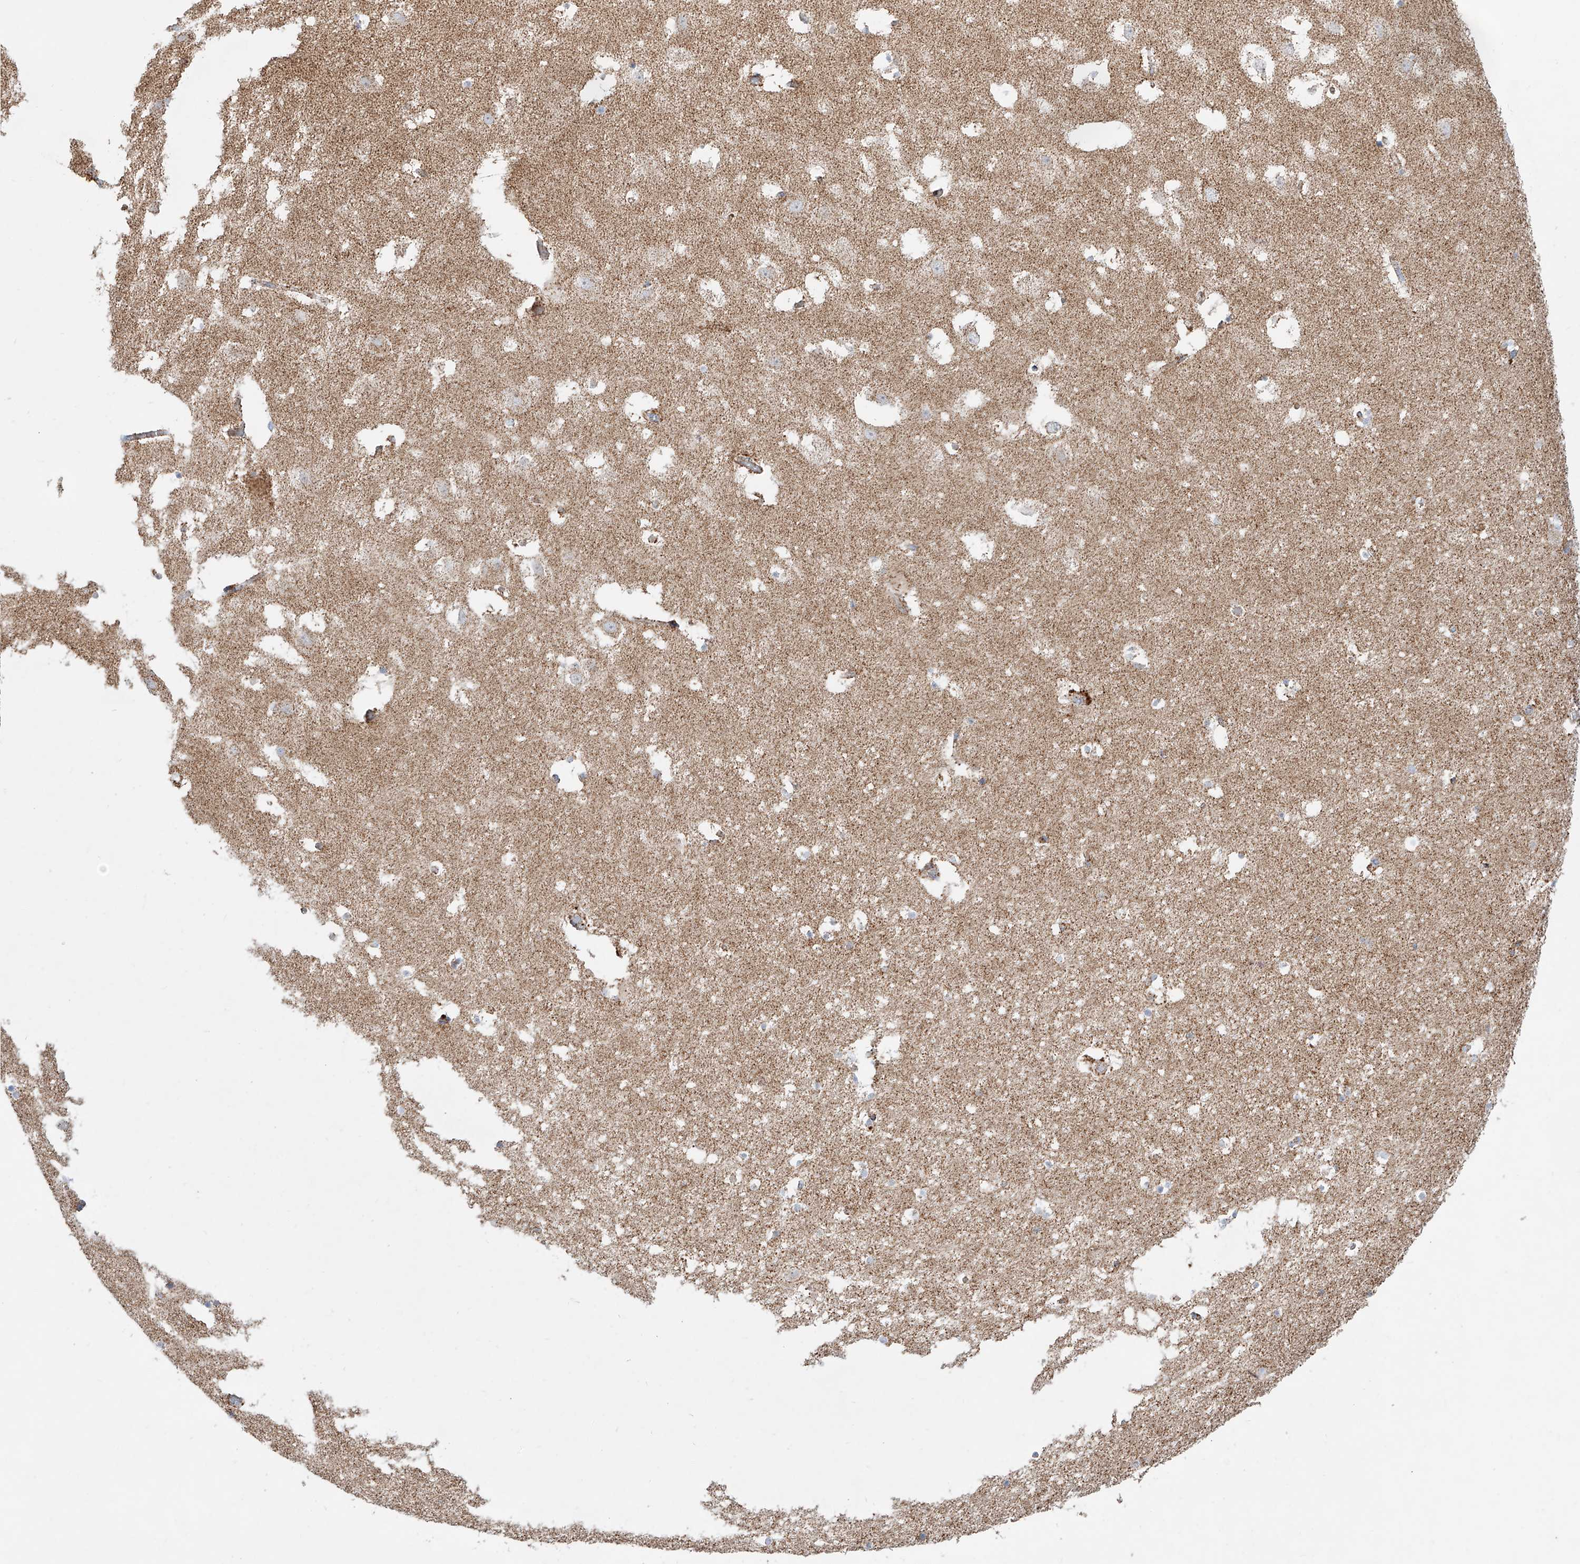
{"staining": {"intensity": "moderate", "quantity": "<25%", "location": "cytoplasmic/membranous"}, "tissue": "hippocampus", "cell_type": "Glial cells", "image_type": "normal", "snomed": [{"axis": "morphology", "description": "Normal tissue, NOS"}, {"axis": "topography", "description": "Hippocampus"}], "caption": "A photomicrograph showing moderate cytoplasmic/membranous expression in about <25% of glial cells in unremarkable hippocampus, as visualized by brown immunohistochemical staining.", "gene": "CST9", "patient": {"sex": "female", "age": 52}}